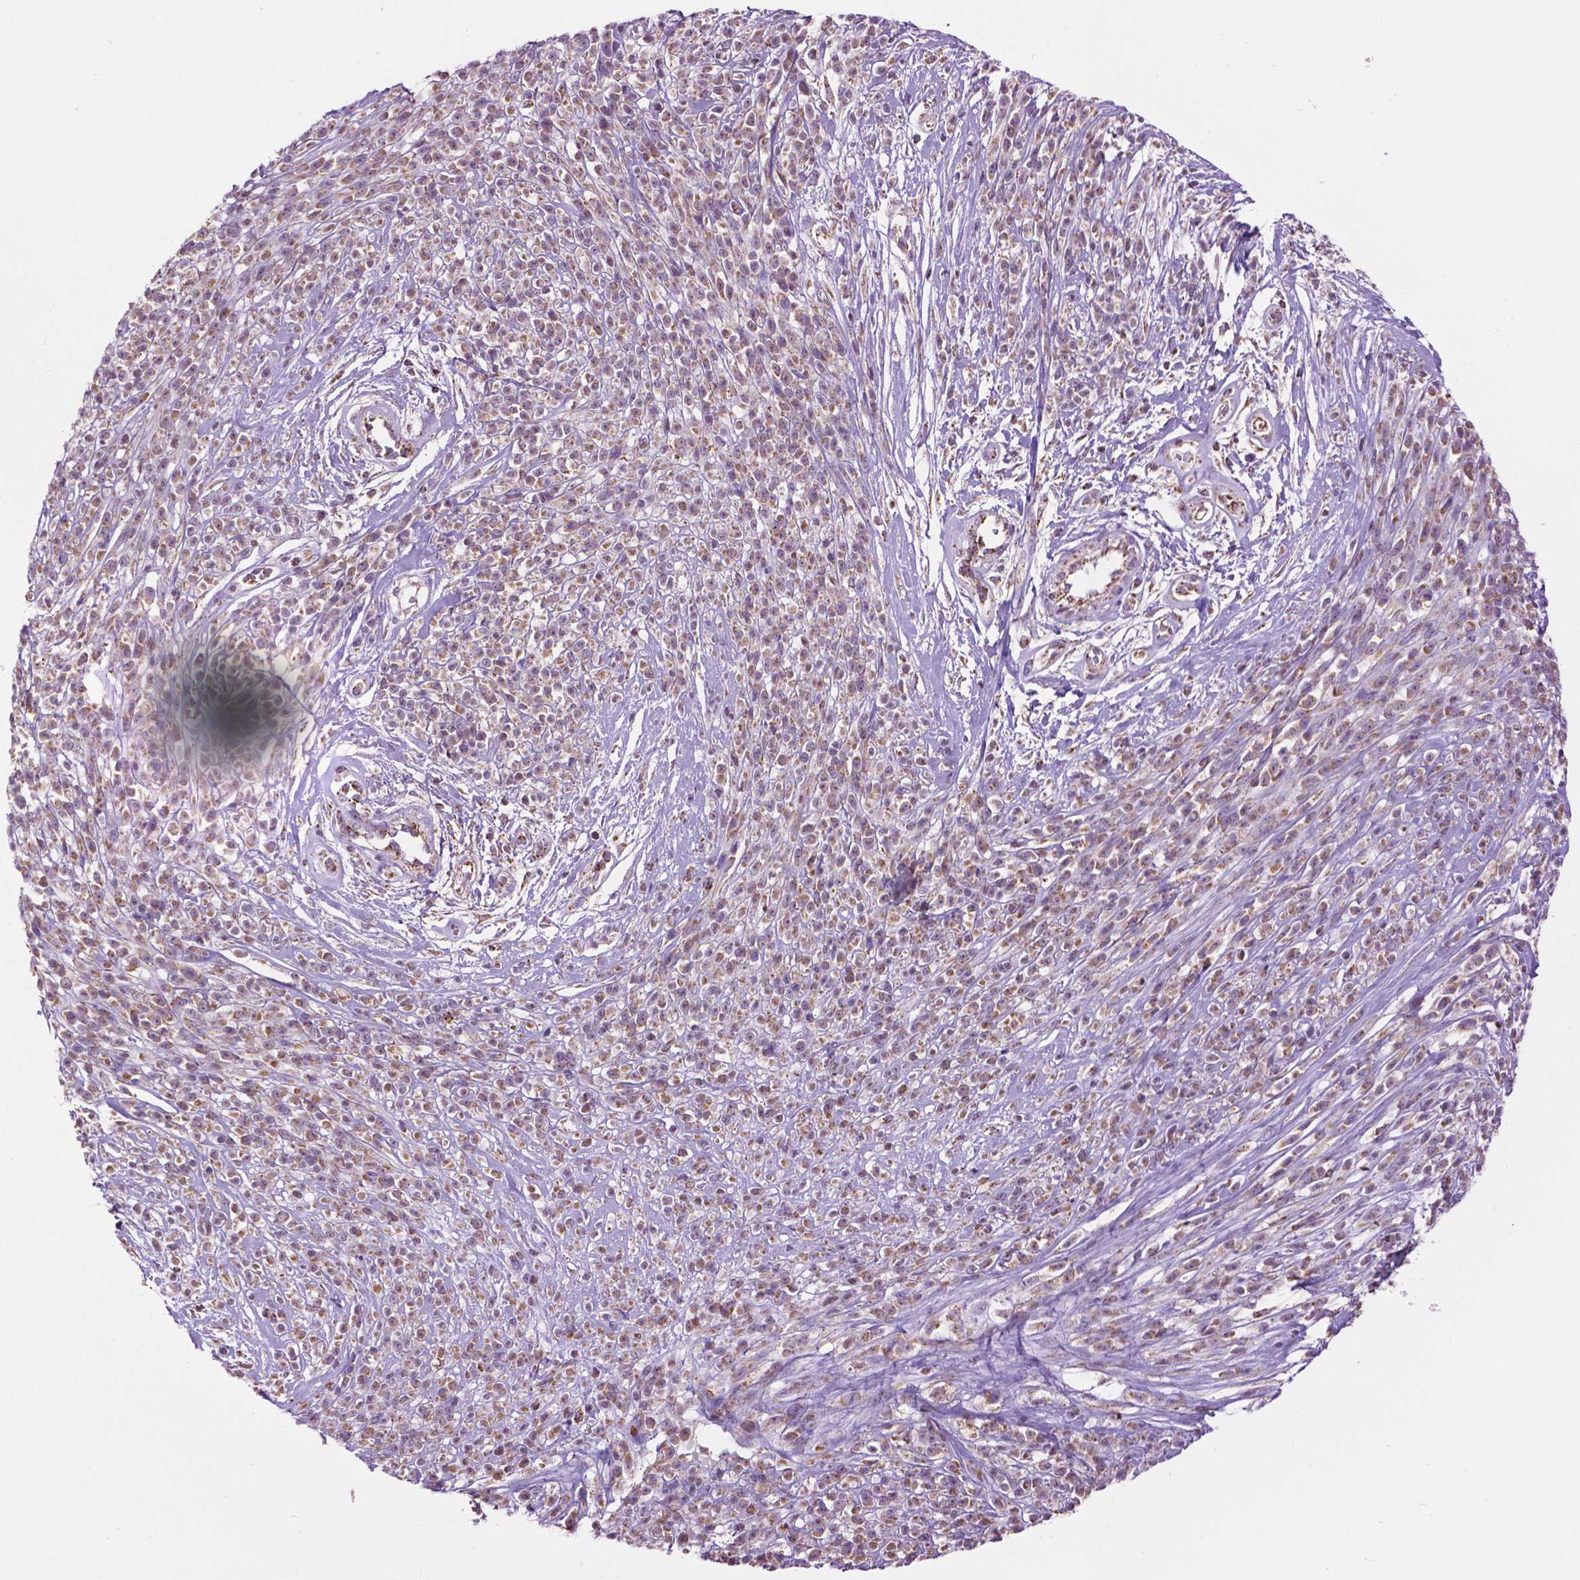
{"staining": {"intensity": "moderate", "quantity": ">75%", "location": "cytoplasmic/membranous"}, "tissue": "melanoma", "cell_type": "Tumor cells", "image_type": "cancer", "snomed": [{"axis": "morphology", "description": "Malignant melanoma, NOS"}, {"axis": "topography", "description": "Skin"}, {"axis": "topography", "description": "Skin of trunk"}], "caption": "Protein expression analysis of melanoma displays moderate cytoplasmic/membranous staining in about >75% of tumor cells. (DAB (3,3'-diaminobenzidine) IHC with brightfield microscopy, high magnification).", "gene": "PYCR3", "patient": {"sex": "male", "age": 74}}